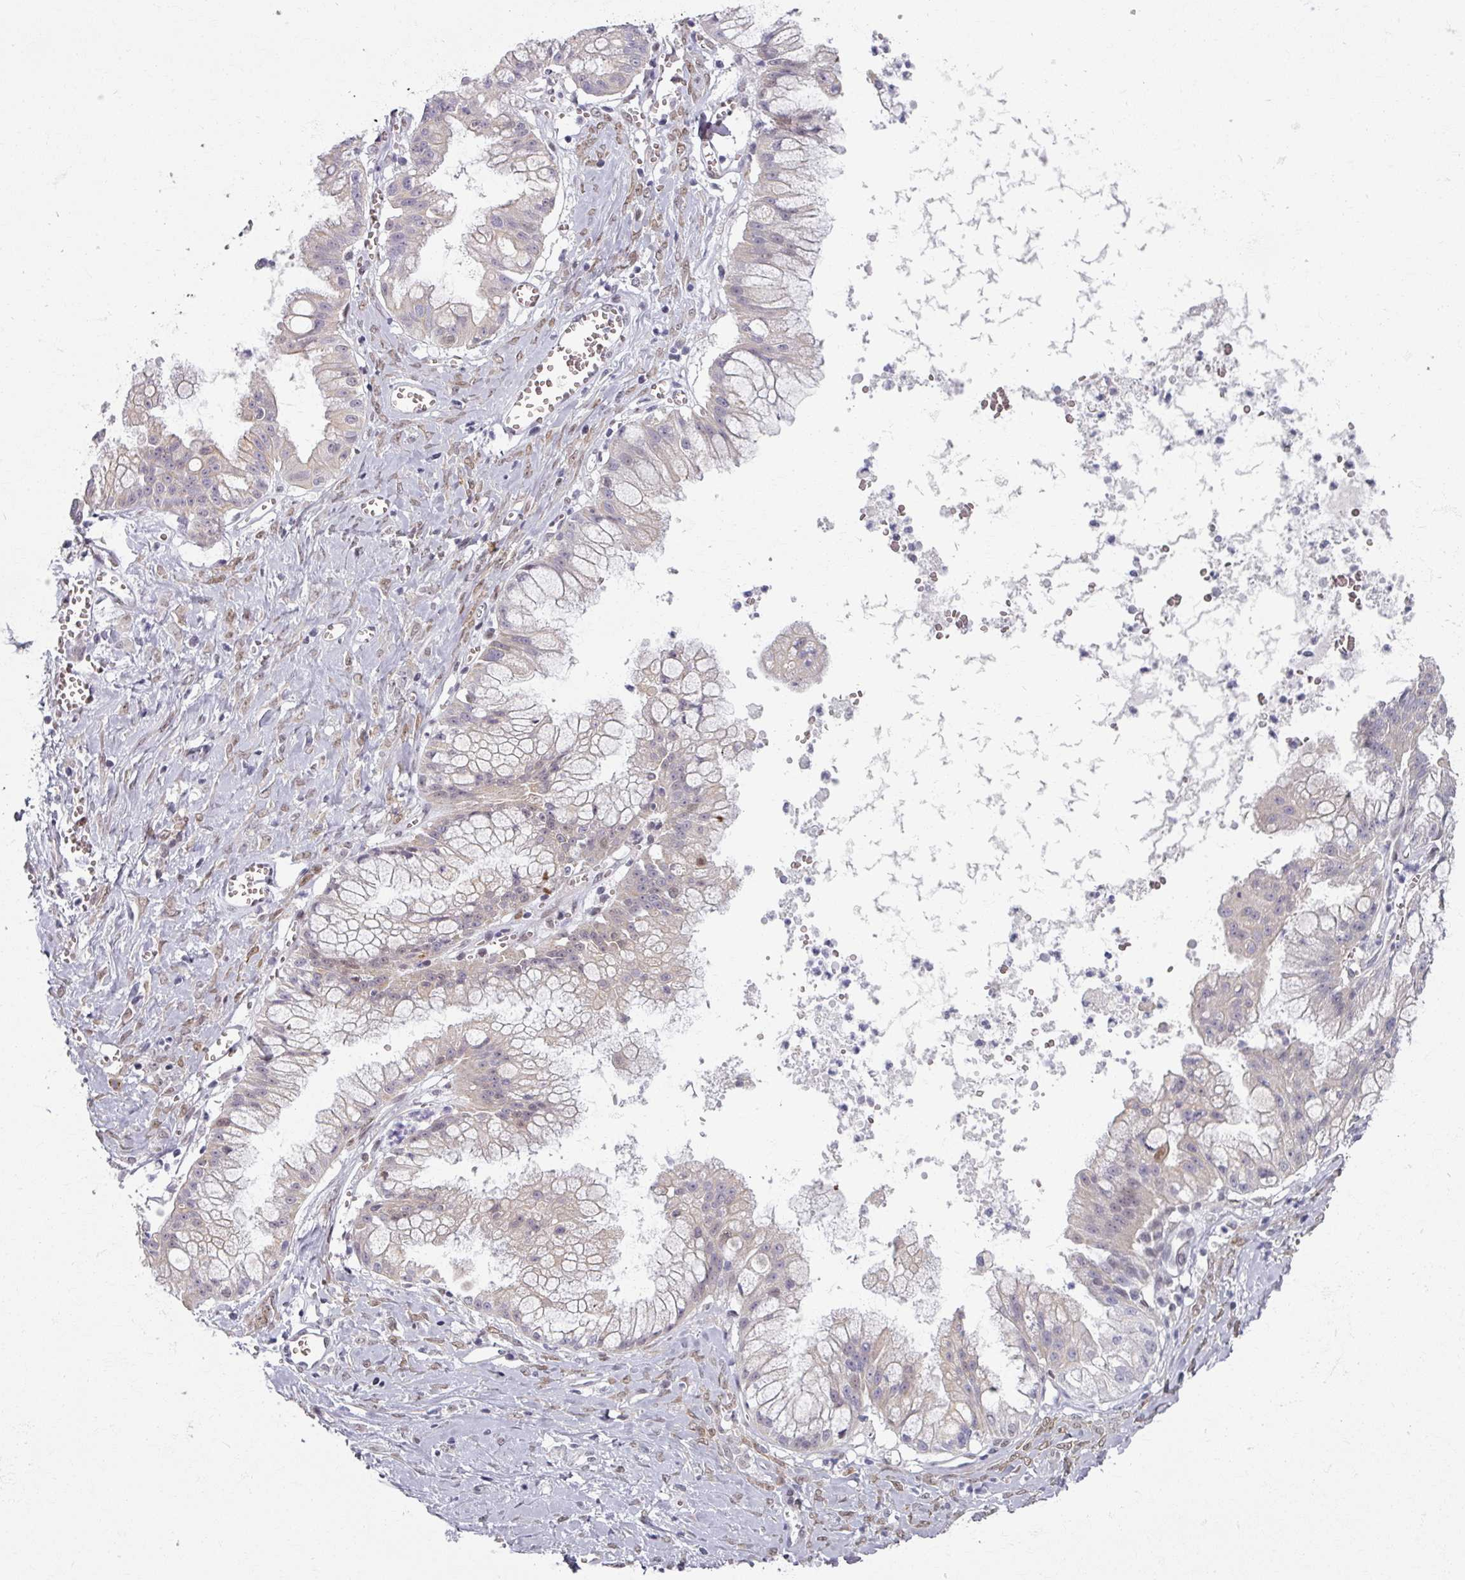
{"staining": {"intensity": "negative", "quantity": "none", "location": "none"}, "tissue": "ovarian cancer", "cell_type": "Tumor cells", "image_type": "cancer", "snomed": [{"axis": "morphology", "description": "Cystadenocarcinoma, mucinous, NOS"}, {"axis": "topography", "description": "Ovary"}], "caption": "IHC photomicrograph of ovarian mucinous cystadenocarcinoma stained for a protein (brown), which displays no positivity in tumor cells.", "gene": "RIPOR3", "patient": {"sex": "female", "age": 70}}